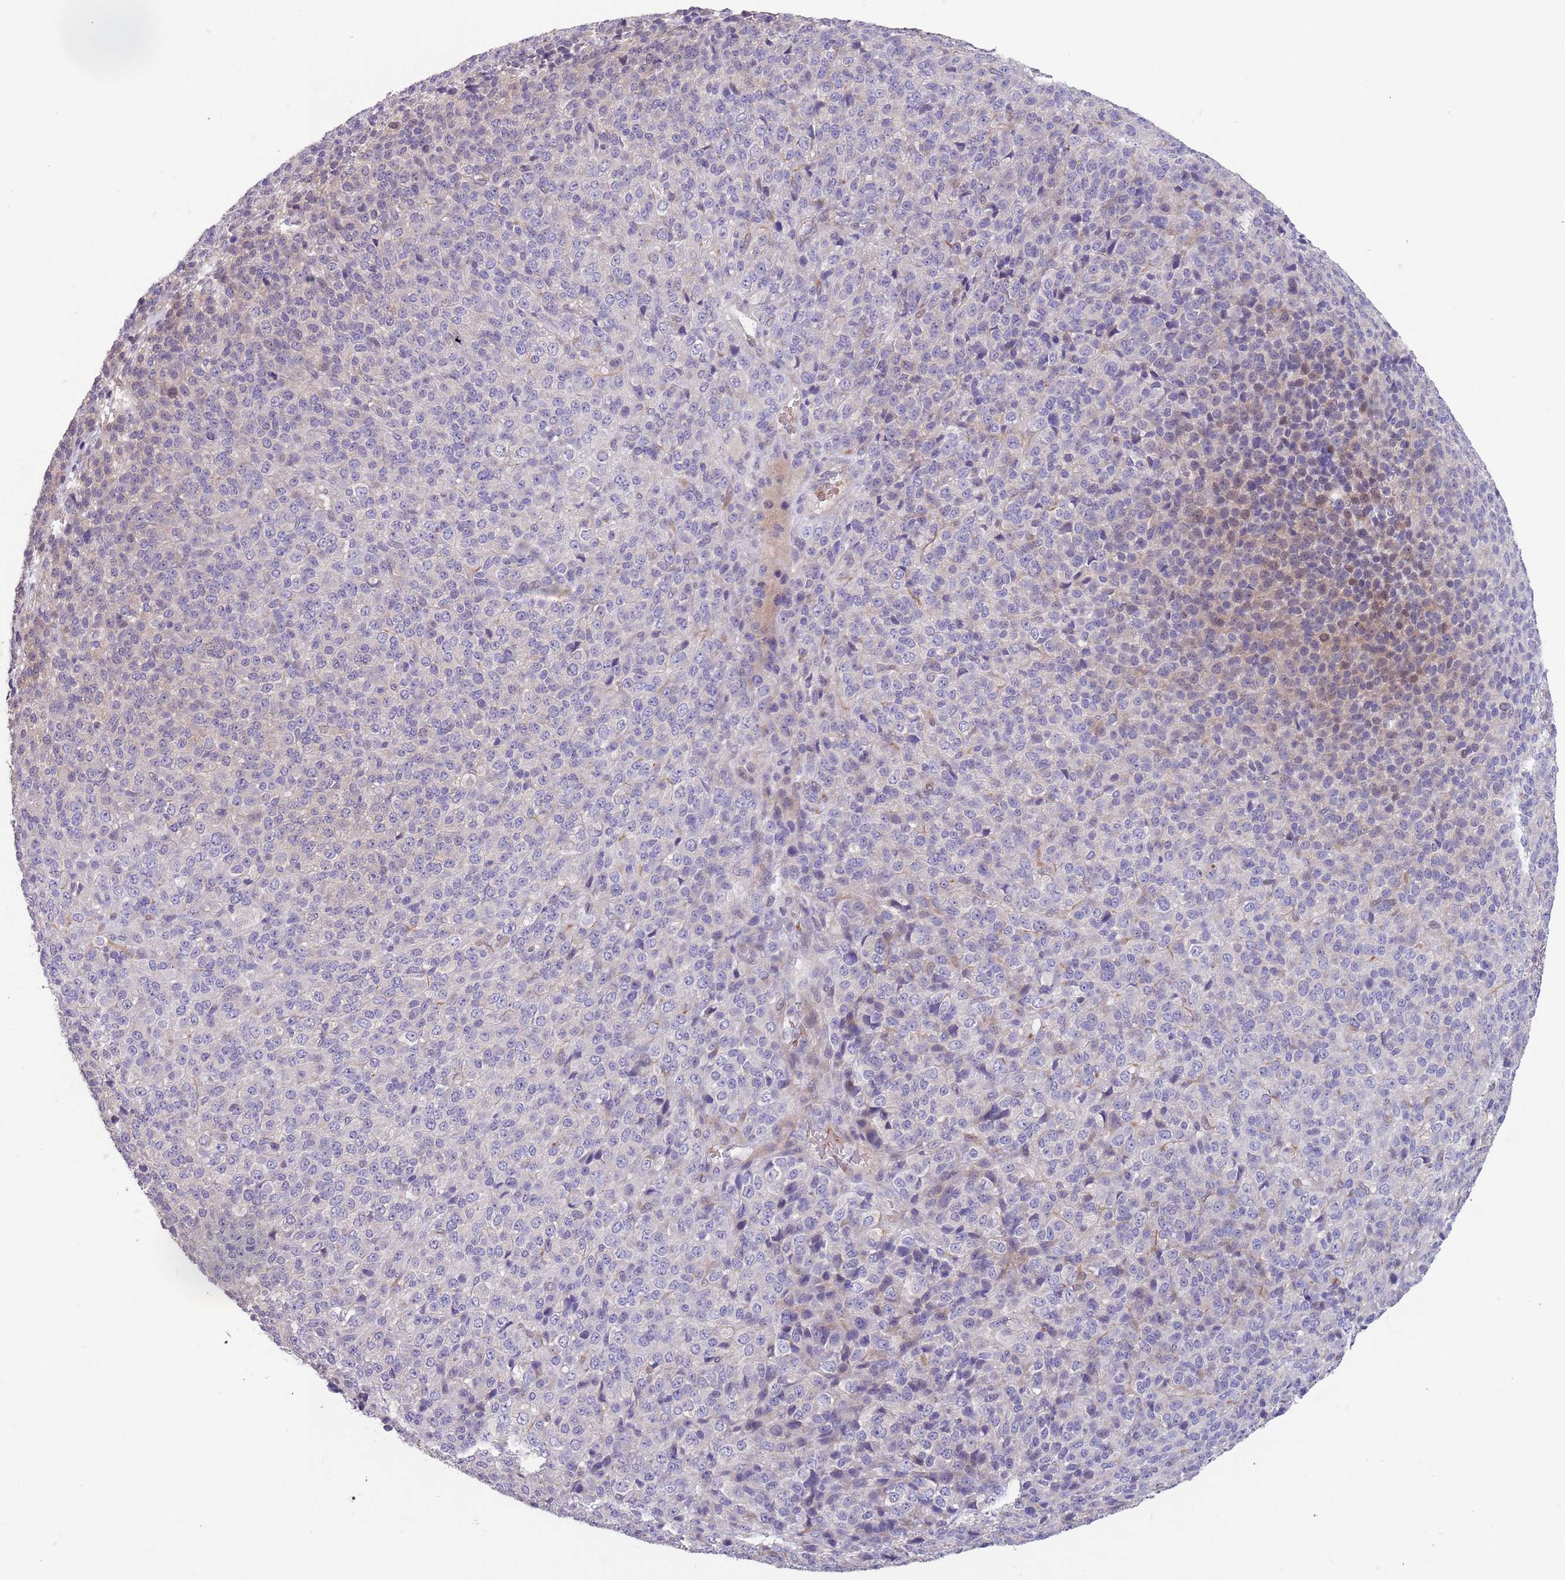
{"staining": {"intensity": "negative", "quantity": "none", "location": "none"}, "tissue": "melanoma", "cell_type": "Tumor cells", "image_type": "cancer", "snomed": [{"axis": "morphology", "description": "Malignant melanoma, Metastatic site"}, {"axis": "topography", "description": "Brain"}], "caption": "Micrograph shows no significant protein staining in tumor cells of malignant melanoma (metastatic site).", "gene": "ZNF14", "patient": {"sex": "female", "age": 56}}